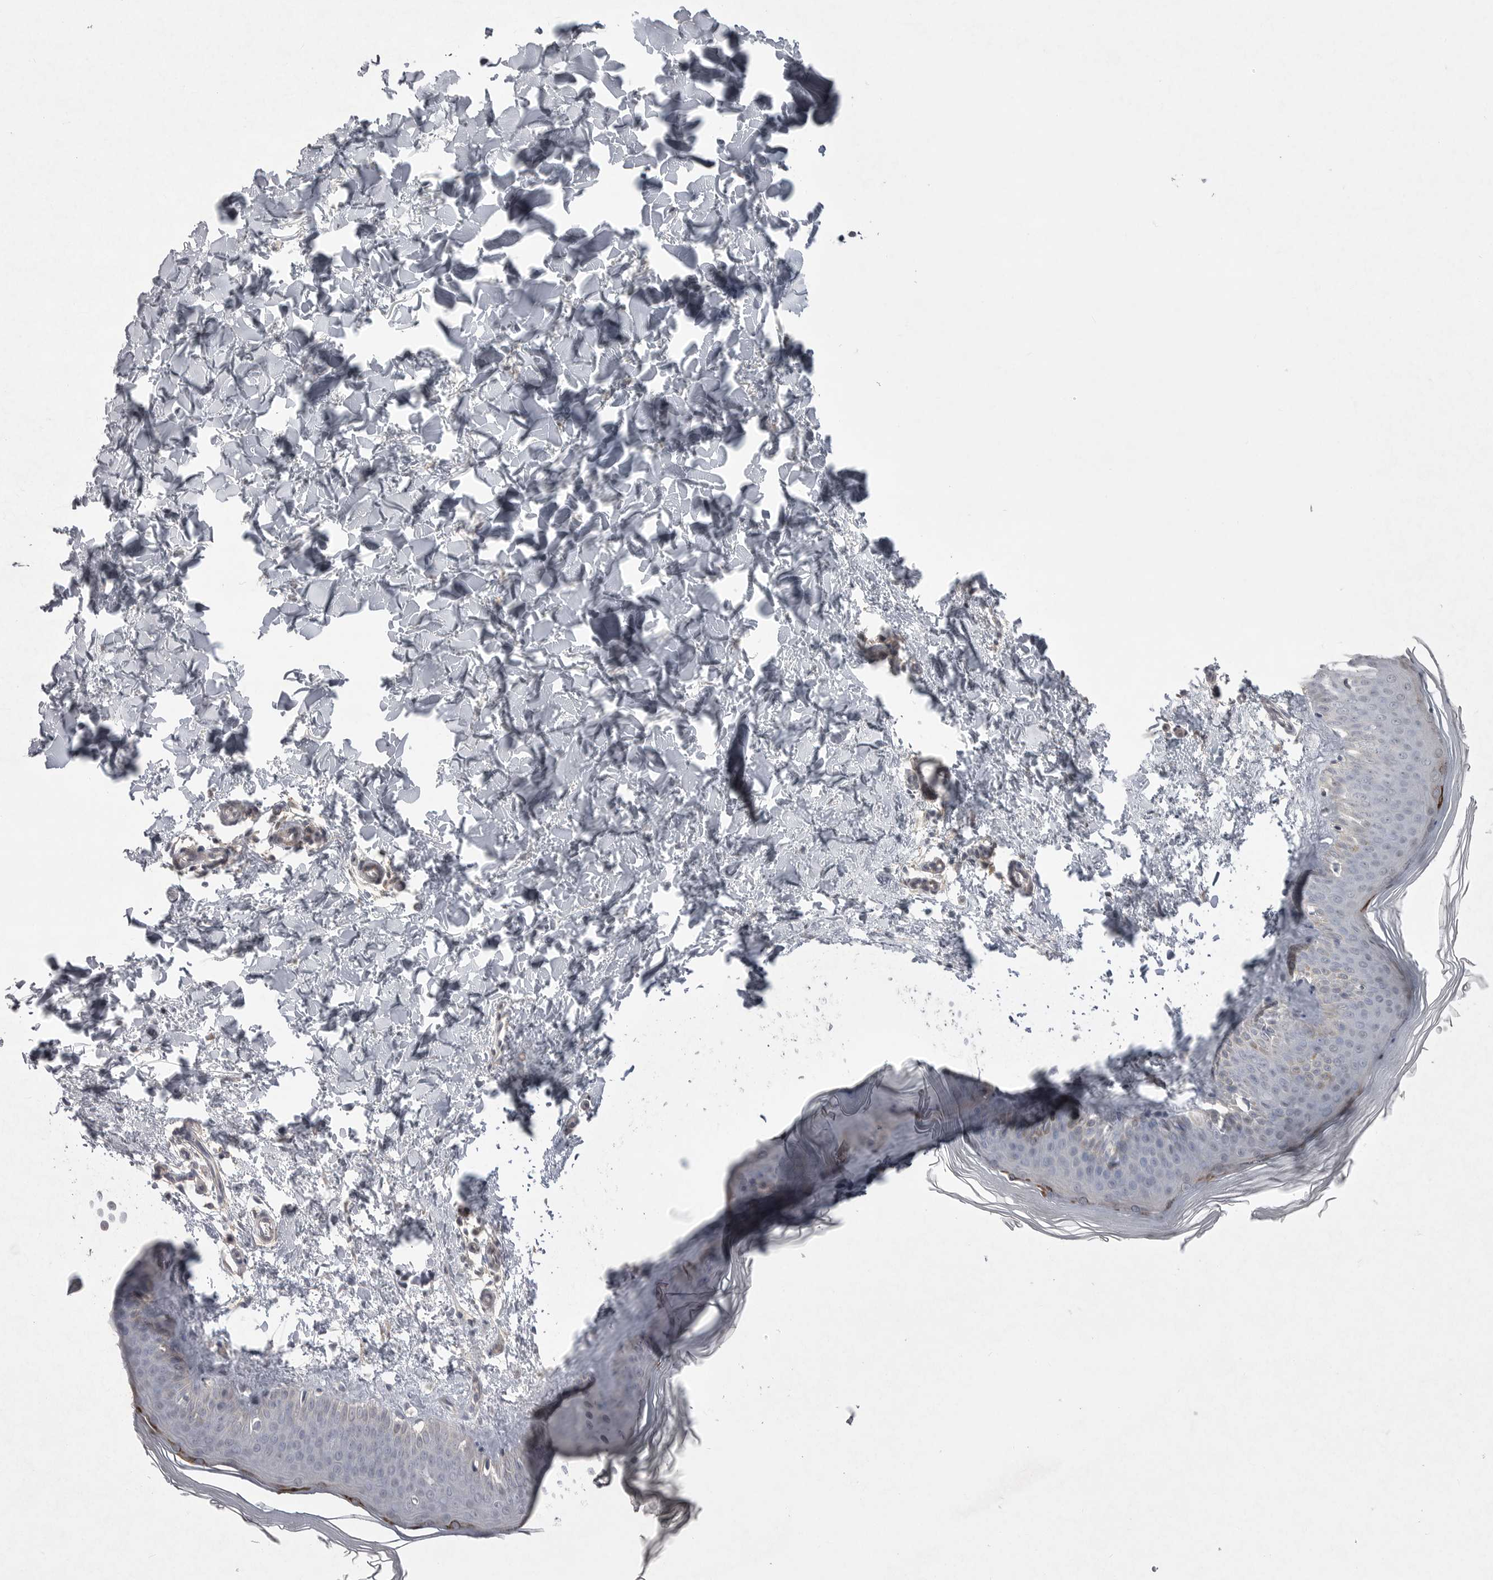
{"staining": {"intensity": "negative", "quantity": "none", "location": "none"}, "tissue": "skin", "cell_type": "Fibroblasts", "image_type": "normal", "snomed": [{"axis": "morphology", "description": "Normal tissue, NOS"}, {"axis": "topography", "description": "Skin"}], "caption": "A high-resolution histopathology image shows immunohistochemistry staining of unremarkable skin, which displays no significant staining in fibroblasts. Nuclei are stained in blue.", "gene": "VANGL2", "patient": {"sex": "female", "age": 27}}